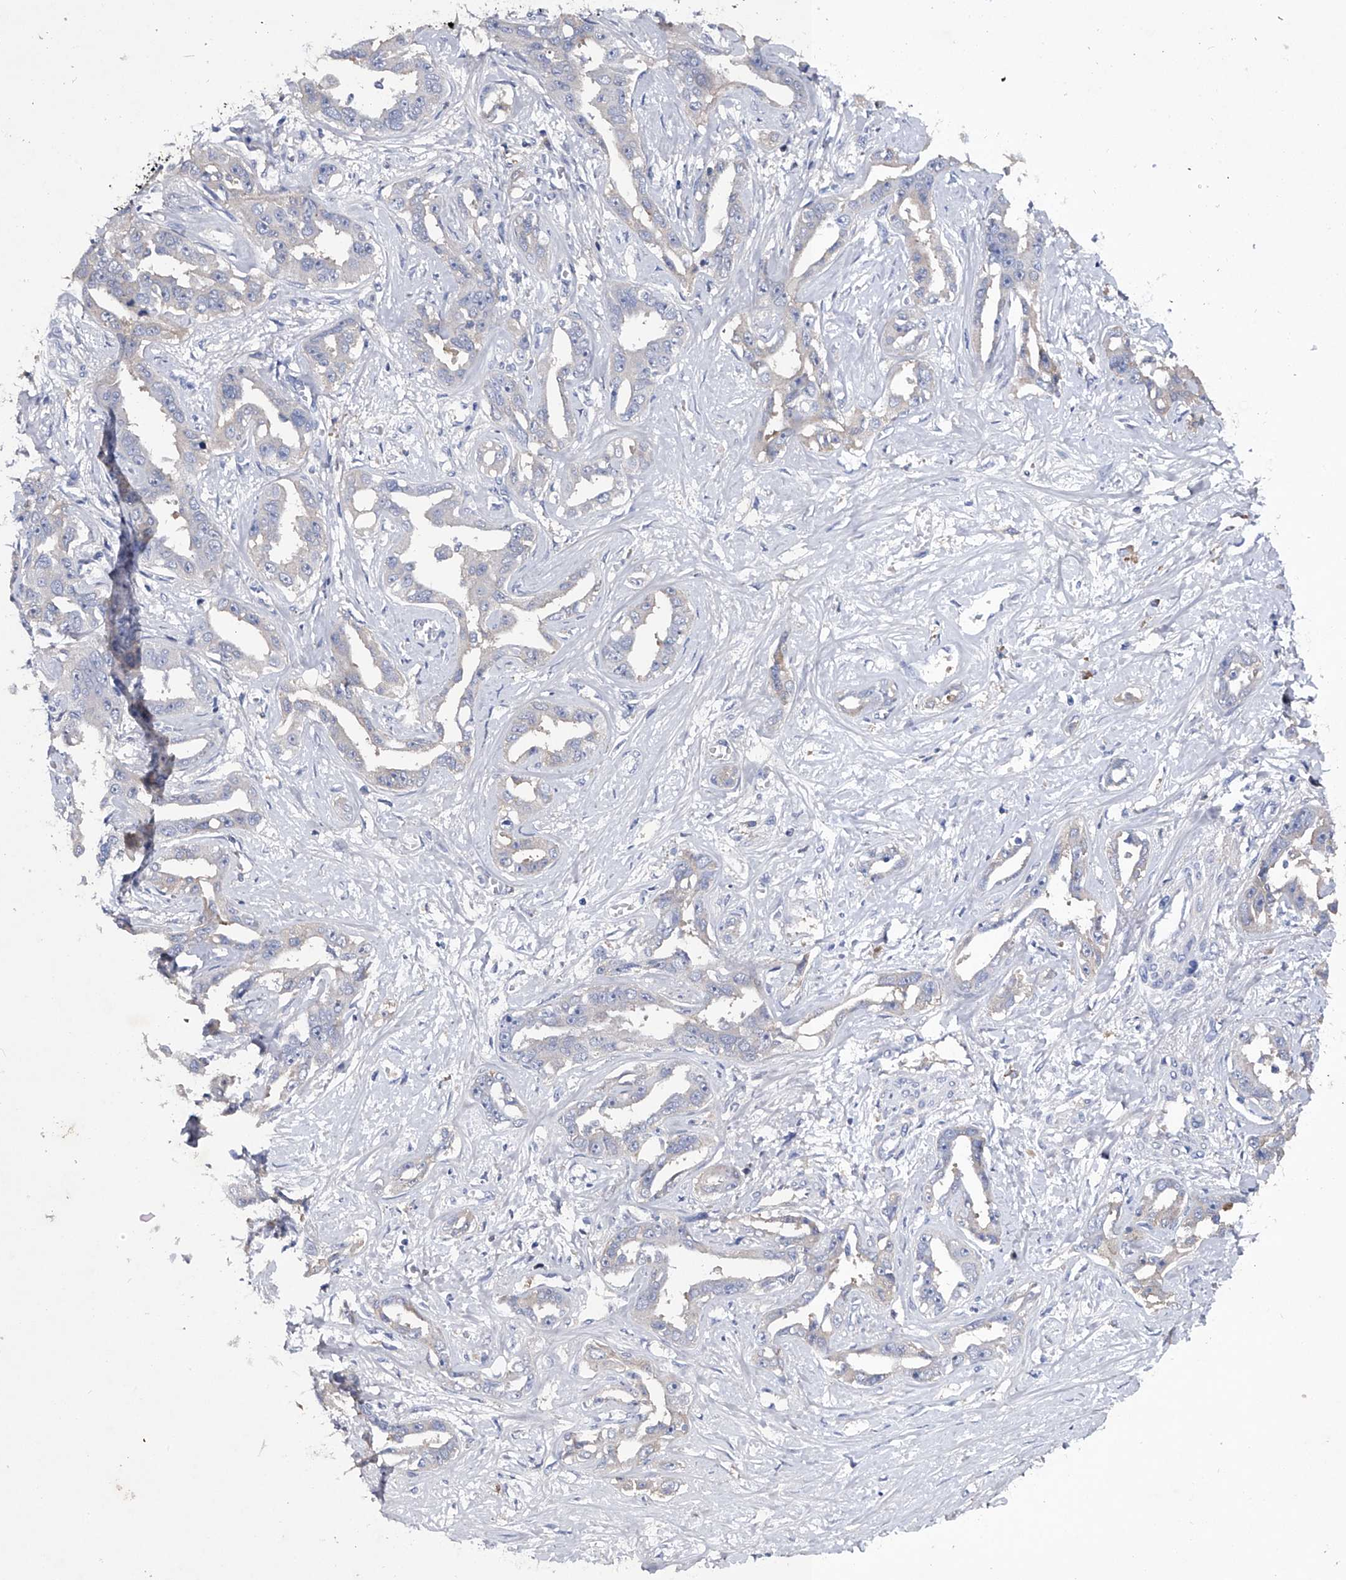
{"staining": {"intensity": "negative", "quantity": "none", "location": "none"}, "tissue": "liver cancer", "cell_type": "Tumor cells", "image_type": "cancer", "snomed": [{"axis": "morphology", "description": "Cholangiocarcinoma"}, {"axis": "topography", "description": "Liver"}], "caption": "Immunohistochemistry (IHC) photomicrograph of neoplastic tissue: human liver cholangiocarcinoma stained with DAB displays no significant protein positivity in tumor cells.", "gene": "ASNS", "patient": {"sex": "male", "age": 59}}